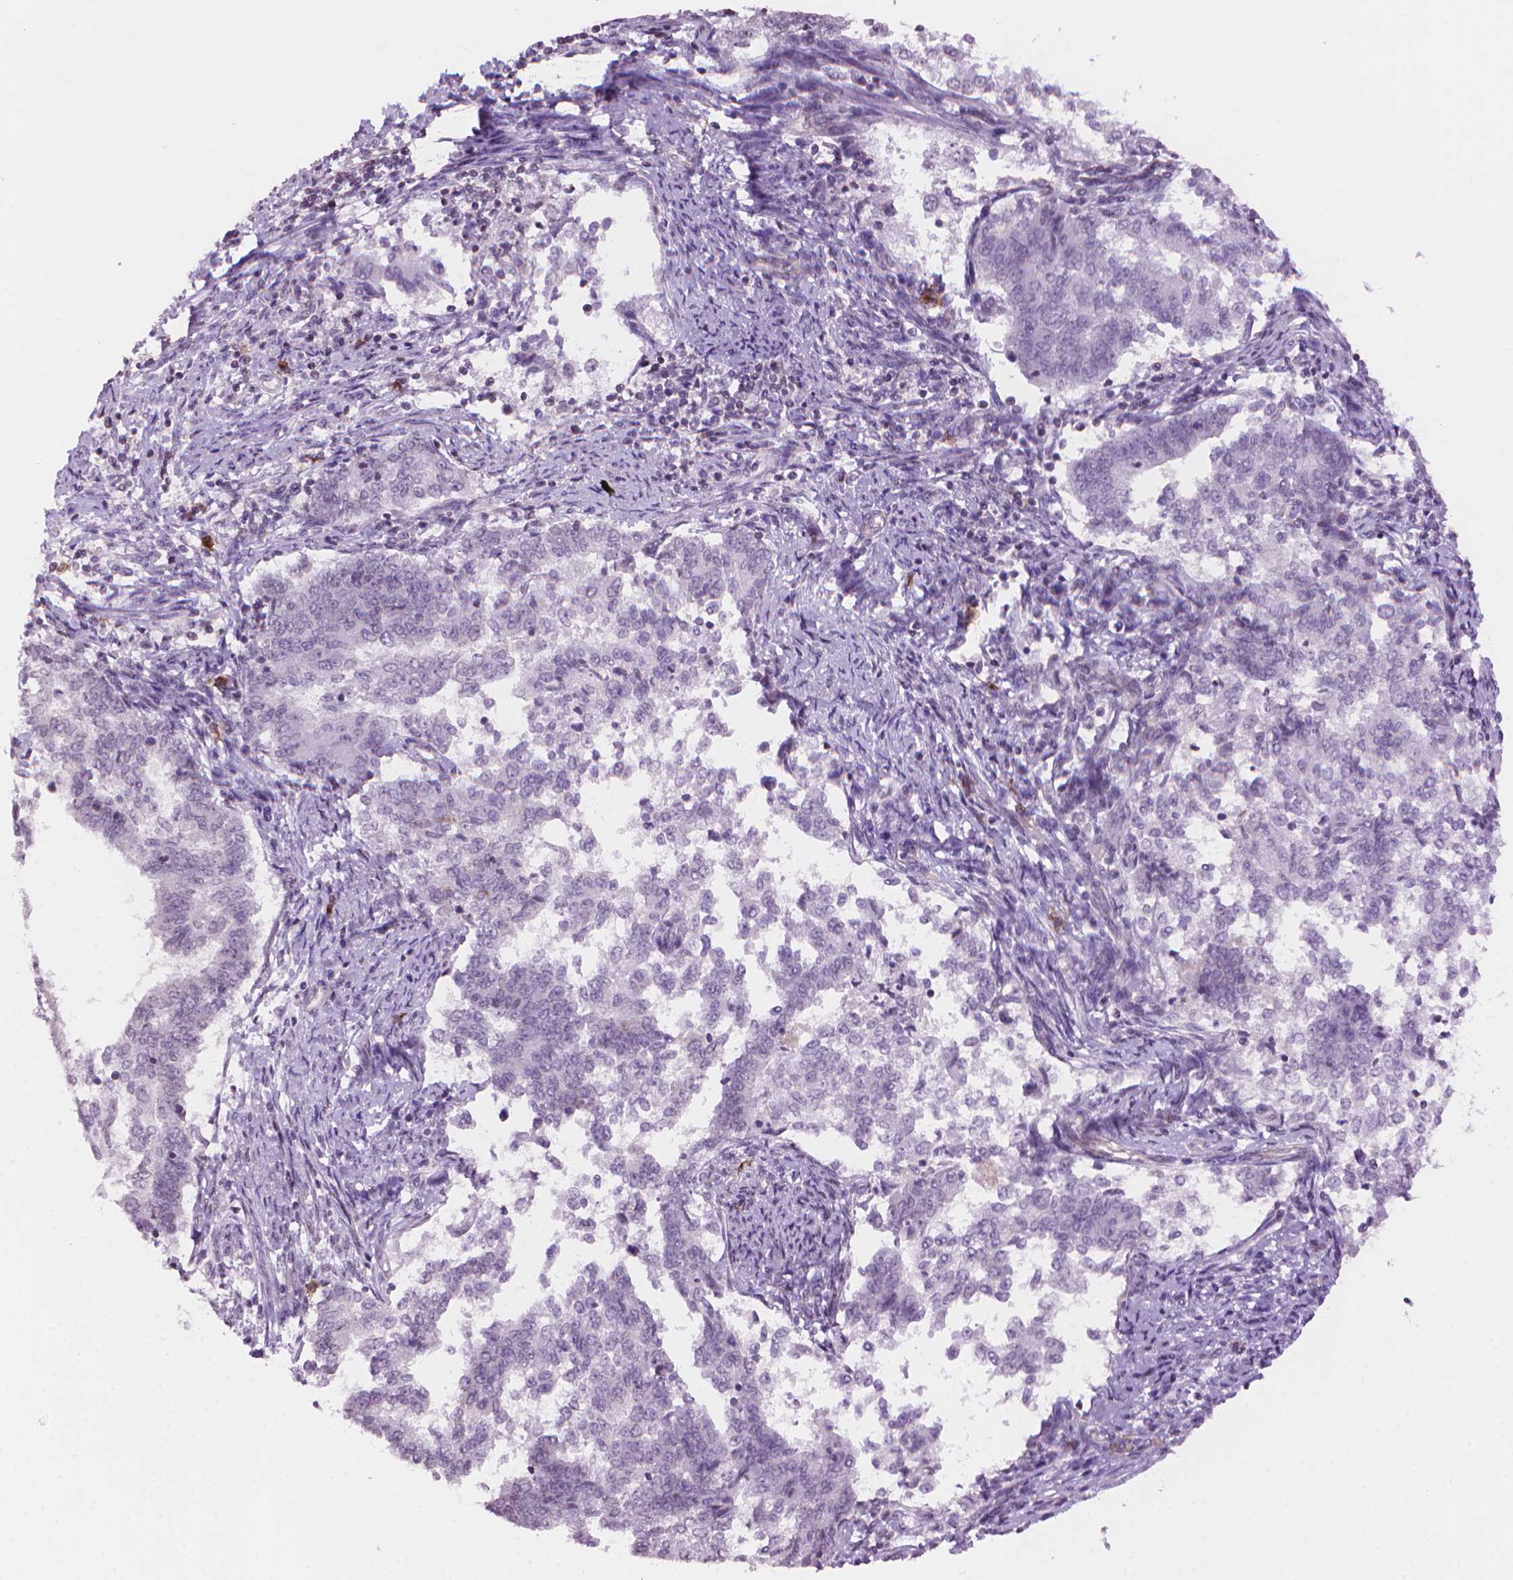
{"staining": {"intensity": "negative", "quantity": "none", "location": "none"}, "tissue": "endometrial cancer", "cell_type": "Tumor cells", "image_type": "cancer", "snomed": [{"axis": "morphology", "description": "Adenocarcinoma, NOS"}, {"axis": "topography", "description": "Endometrium"}], "caption": "Tumor cells are negative for brown protein staining in endometrial cancer (adenocarcinoma). Nuclei are stained in blue.", "gene": "TMEM184A", "patient": {"sex": "female", "age": 65}}